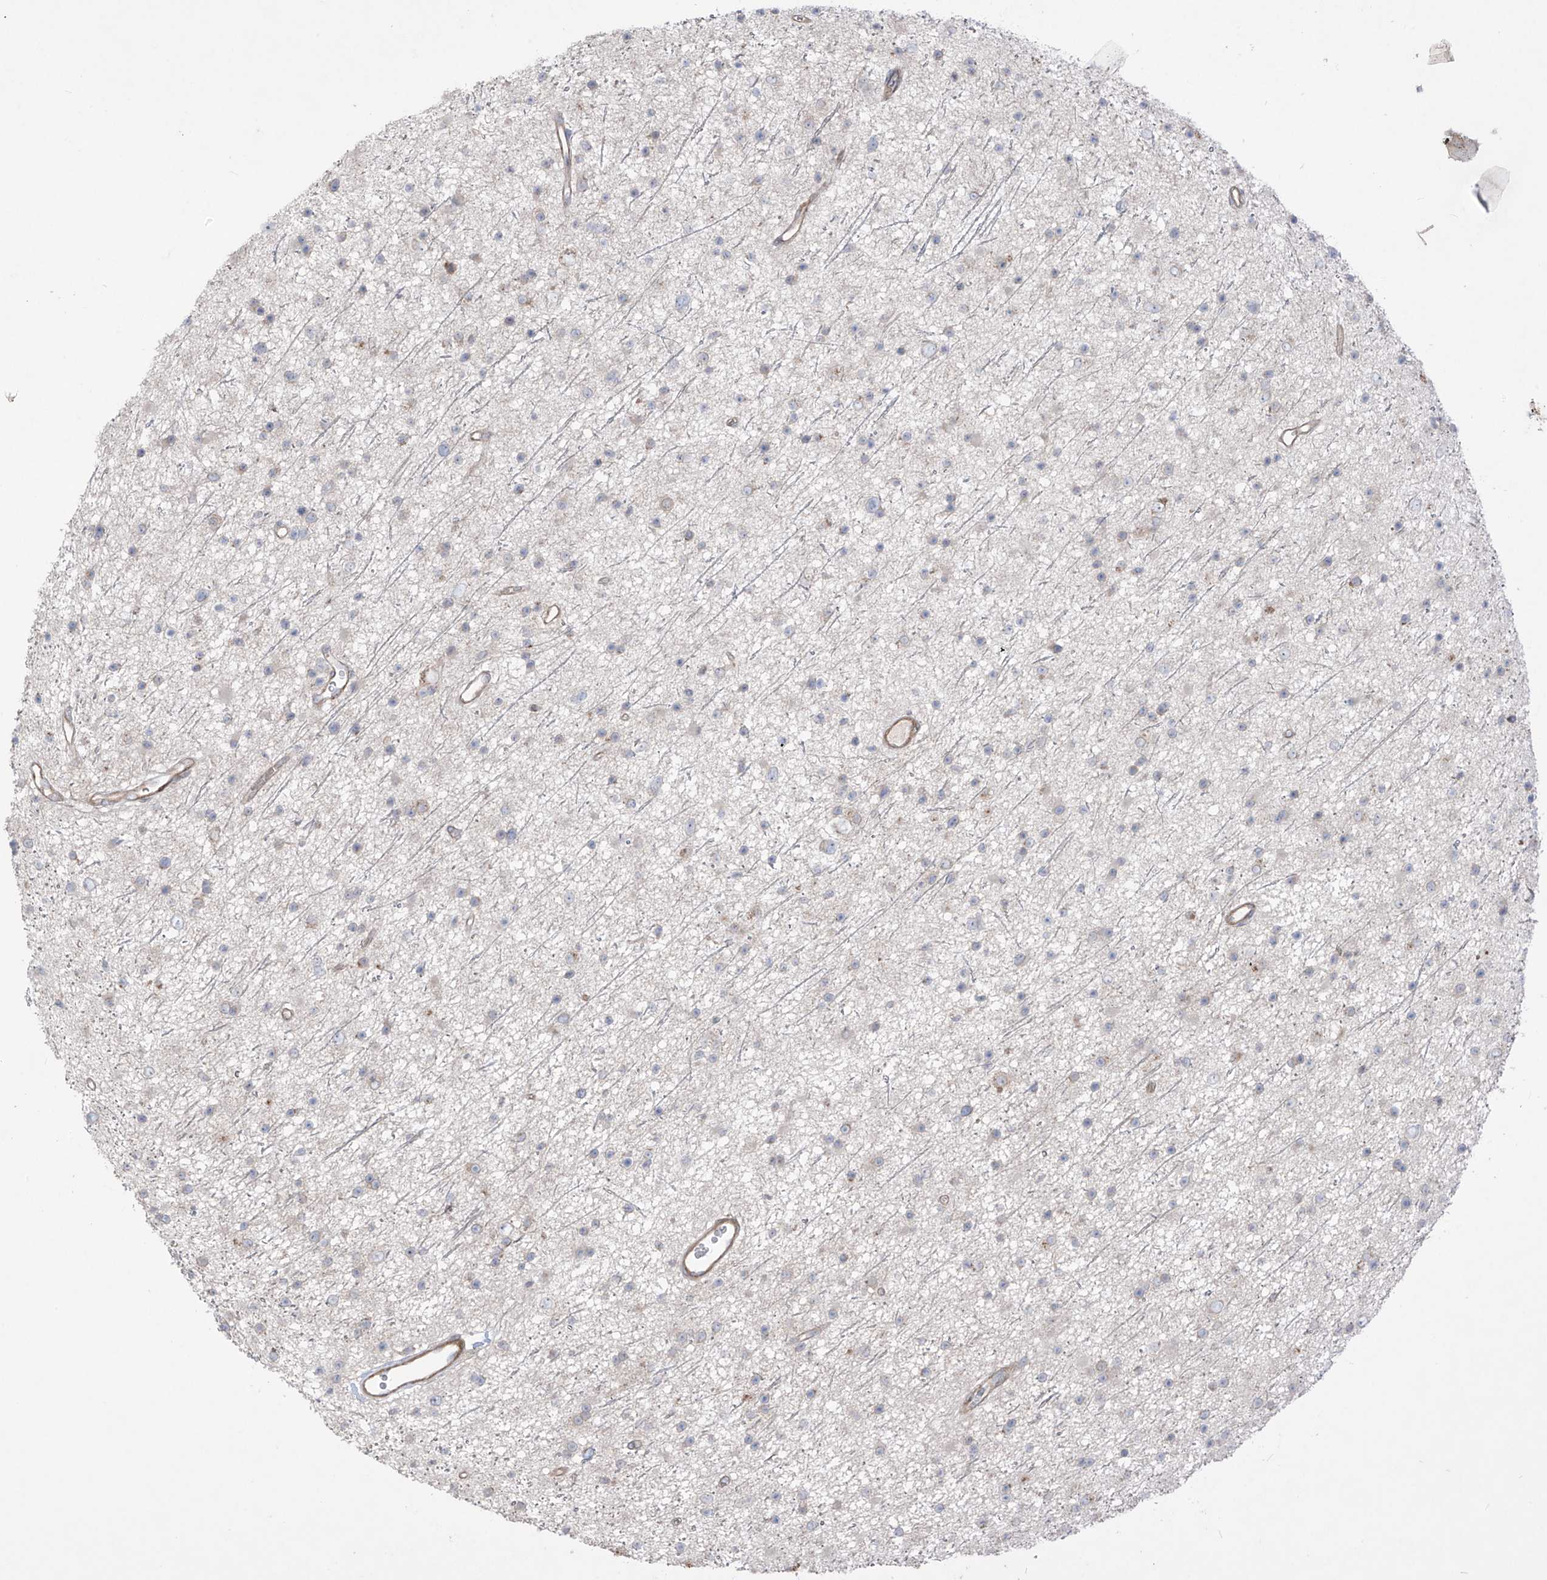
{"staining": {"intensity": "negative", "quantity": "none", "location": "none"}, "tissue": "glioma", "cell_type": "Tumor cells", "image_type": "cancer", "snomed": [{"axis": "morphology", "description": "Glioma, malignant, Low grade"}, {"axis": "topography", "description": "Cerebral cortex"}], "caption": "Tumor cells are negative for brown protein staining in glioma.", "gene": "TRMU", "patient": {"sex": "female", "age": 39}}